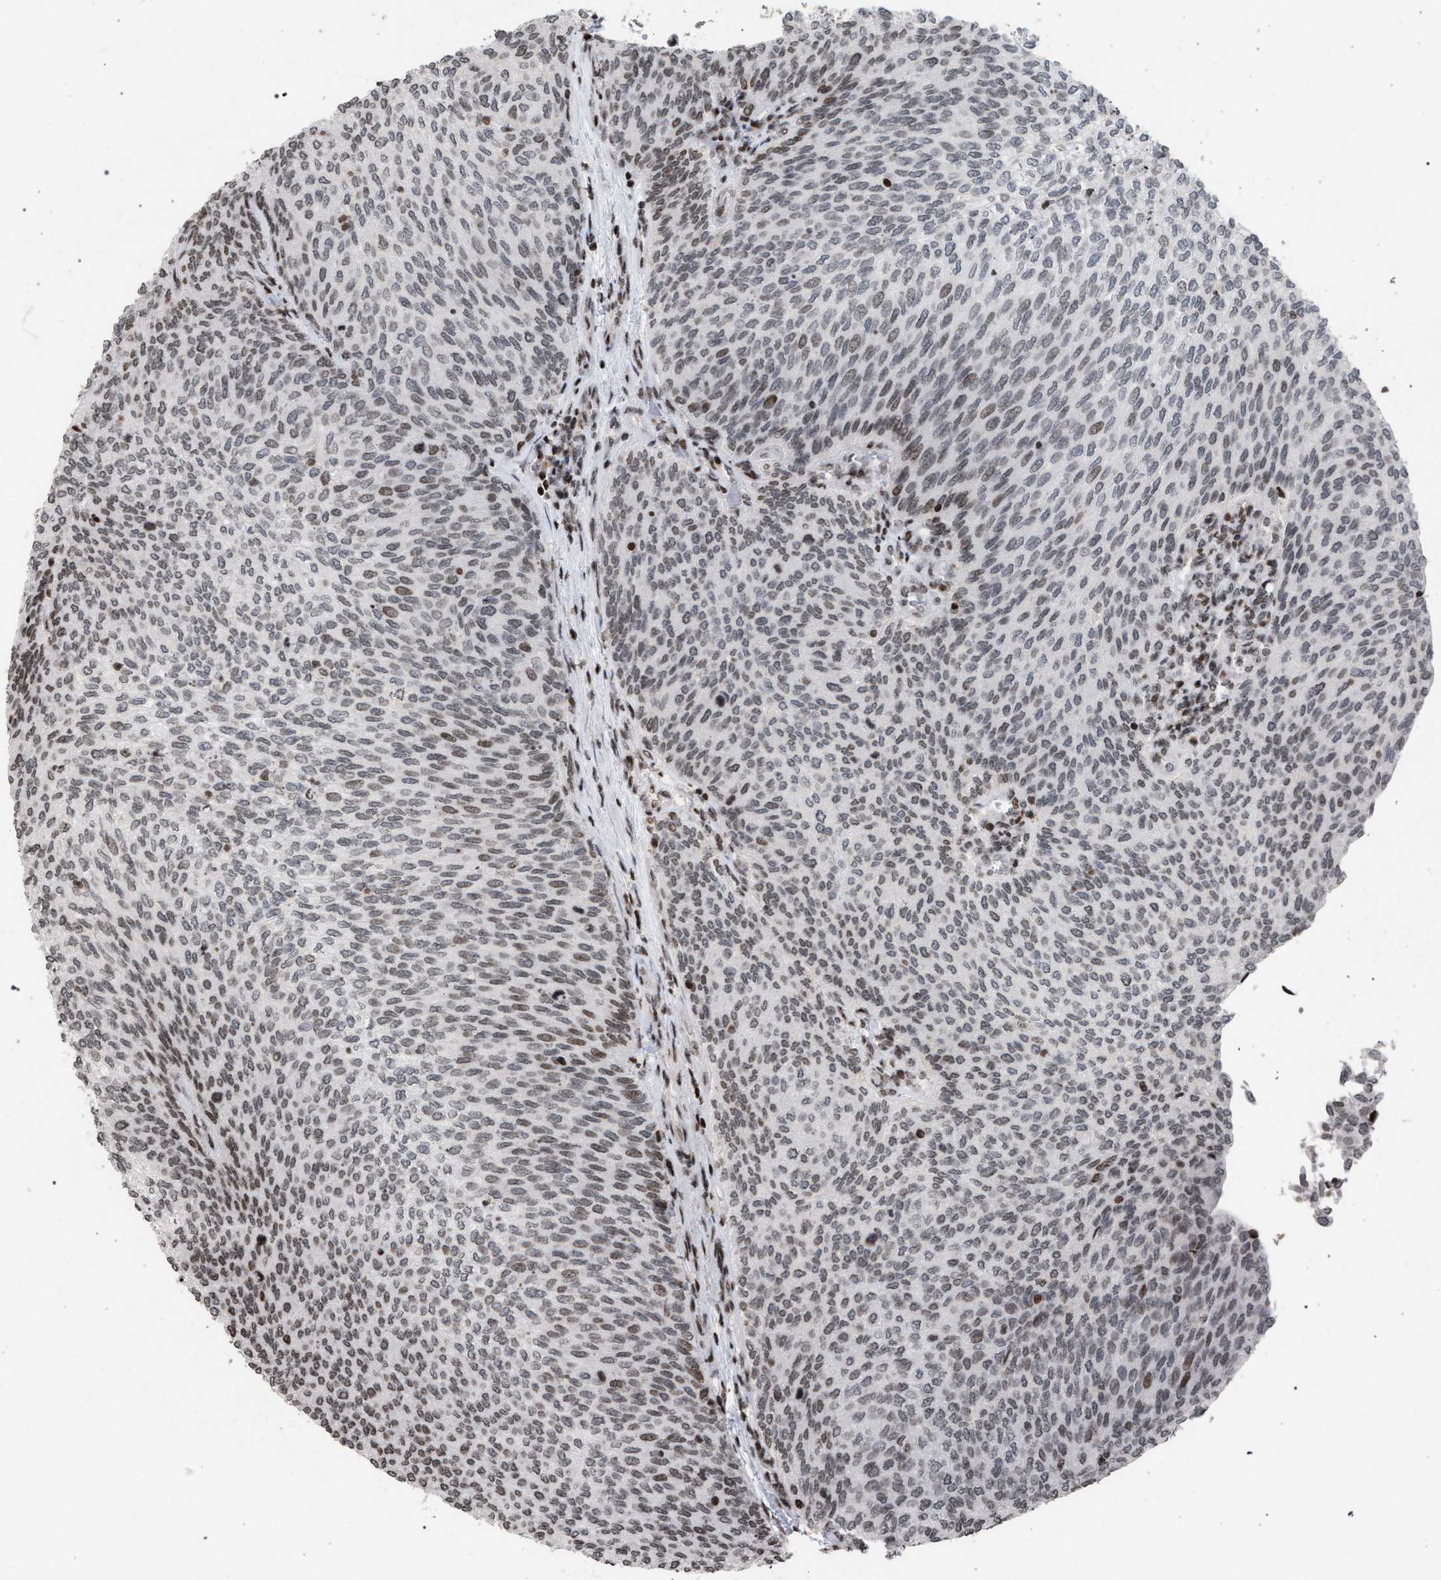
{"staining": {"intensity": "weak", "quantity": ">75%", "location": "nuclear"}, "tissue": "urothelial cancer", "cell_type": "Tumor cells", "image_type": "cancer", "snomed": [{"axis": "morphology", "description": "Urothelial carcinoma, Low grade"}, {"axis": "topography", "description": "Urinary bladder"}], "caption": "There is low levels of weak nuclear expression in tumor cells of urothelial cancer, as demonstrated by immunohistochemical staining (brown color).", "gene": "FOXD3", "patient": {"sex": "female", "age": 79}}